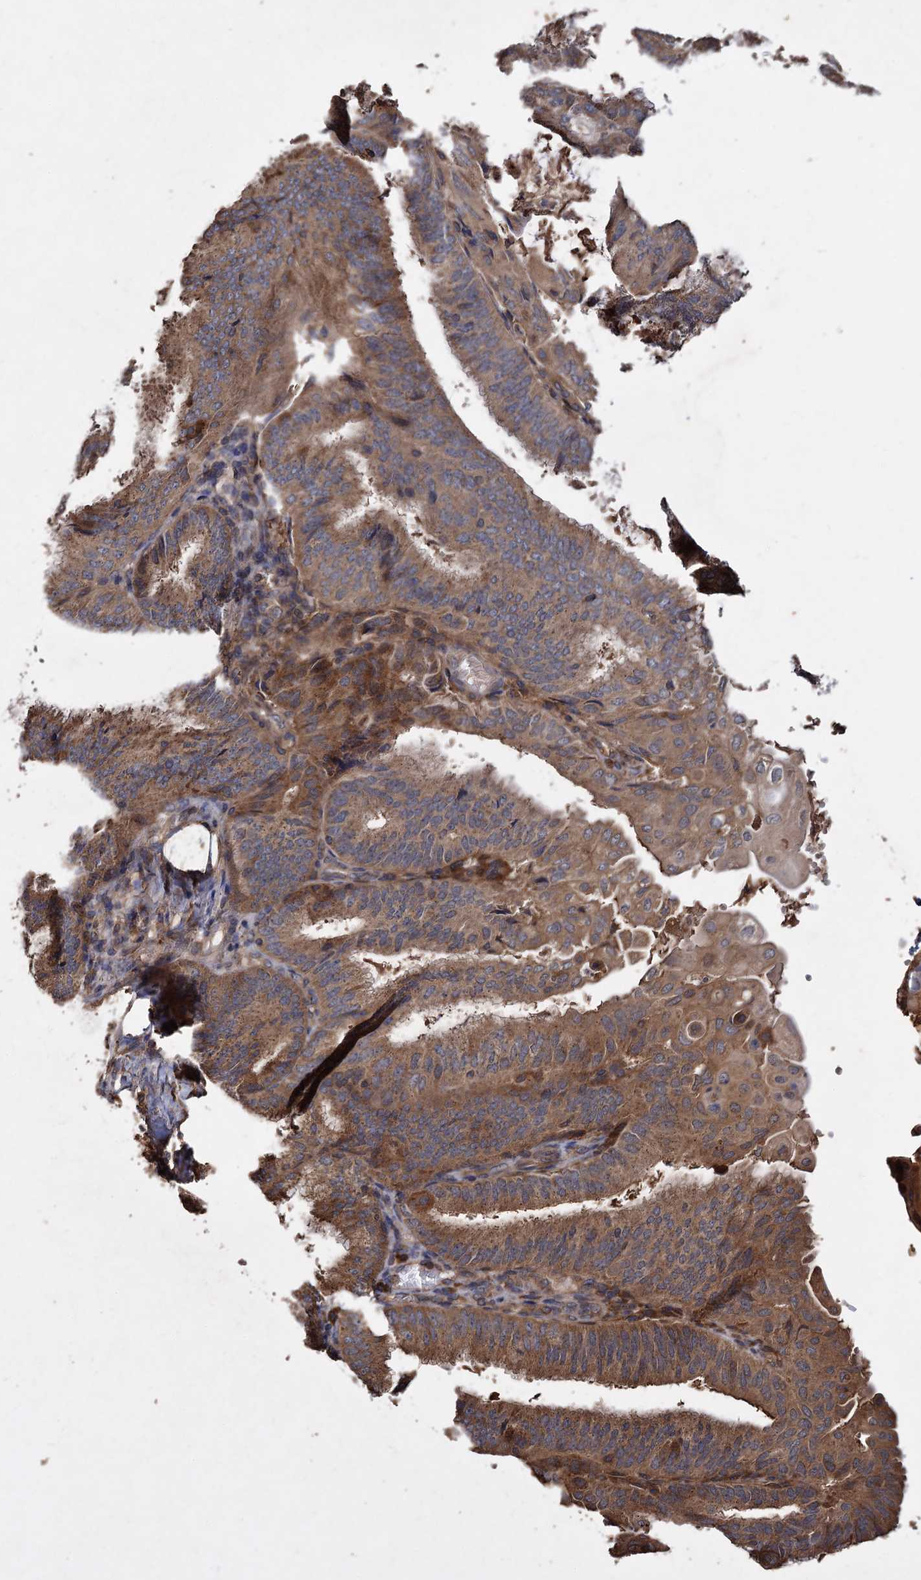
{"staining": {"intensity": "moderate", "quantity": ">75%", "location": "cytoplasmic/membranous"}, "tissue": "endometrial cancer", "cell_type": "Tumor cells", "image_type": "cancer", "snomed": [{"axis": "morphology", "description": "Adenocarcinoma, NOS"}, {"axis": "topography", "description": "Endometrium"}], "caption": "This is a photomicrograph of immunohistochemistry (IHC) staining of endometrial cancer (adenocarcinoma), which shows moderate positivity in the cytoplasmic/membranous of tumor cells.", "gene": "GCLC", "patient": {"sex": "female", "age": 49}}